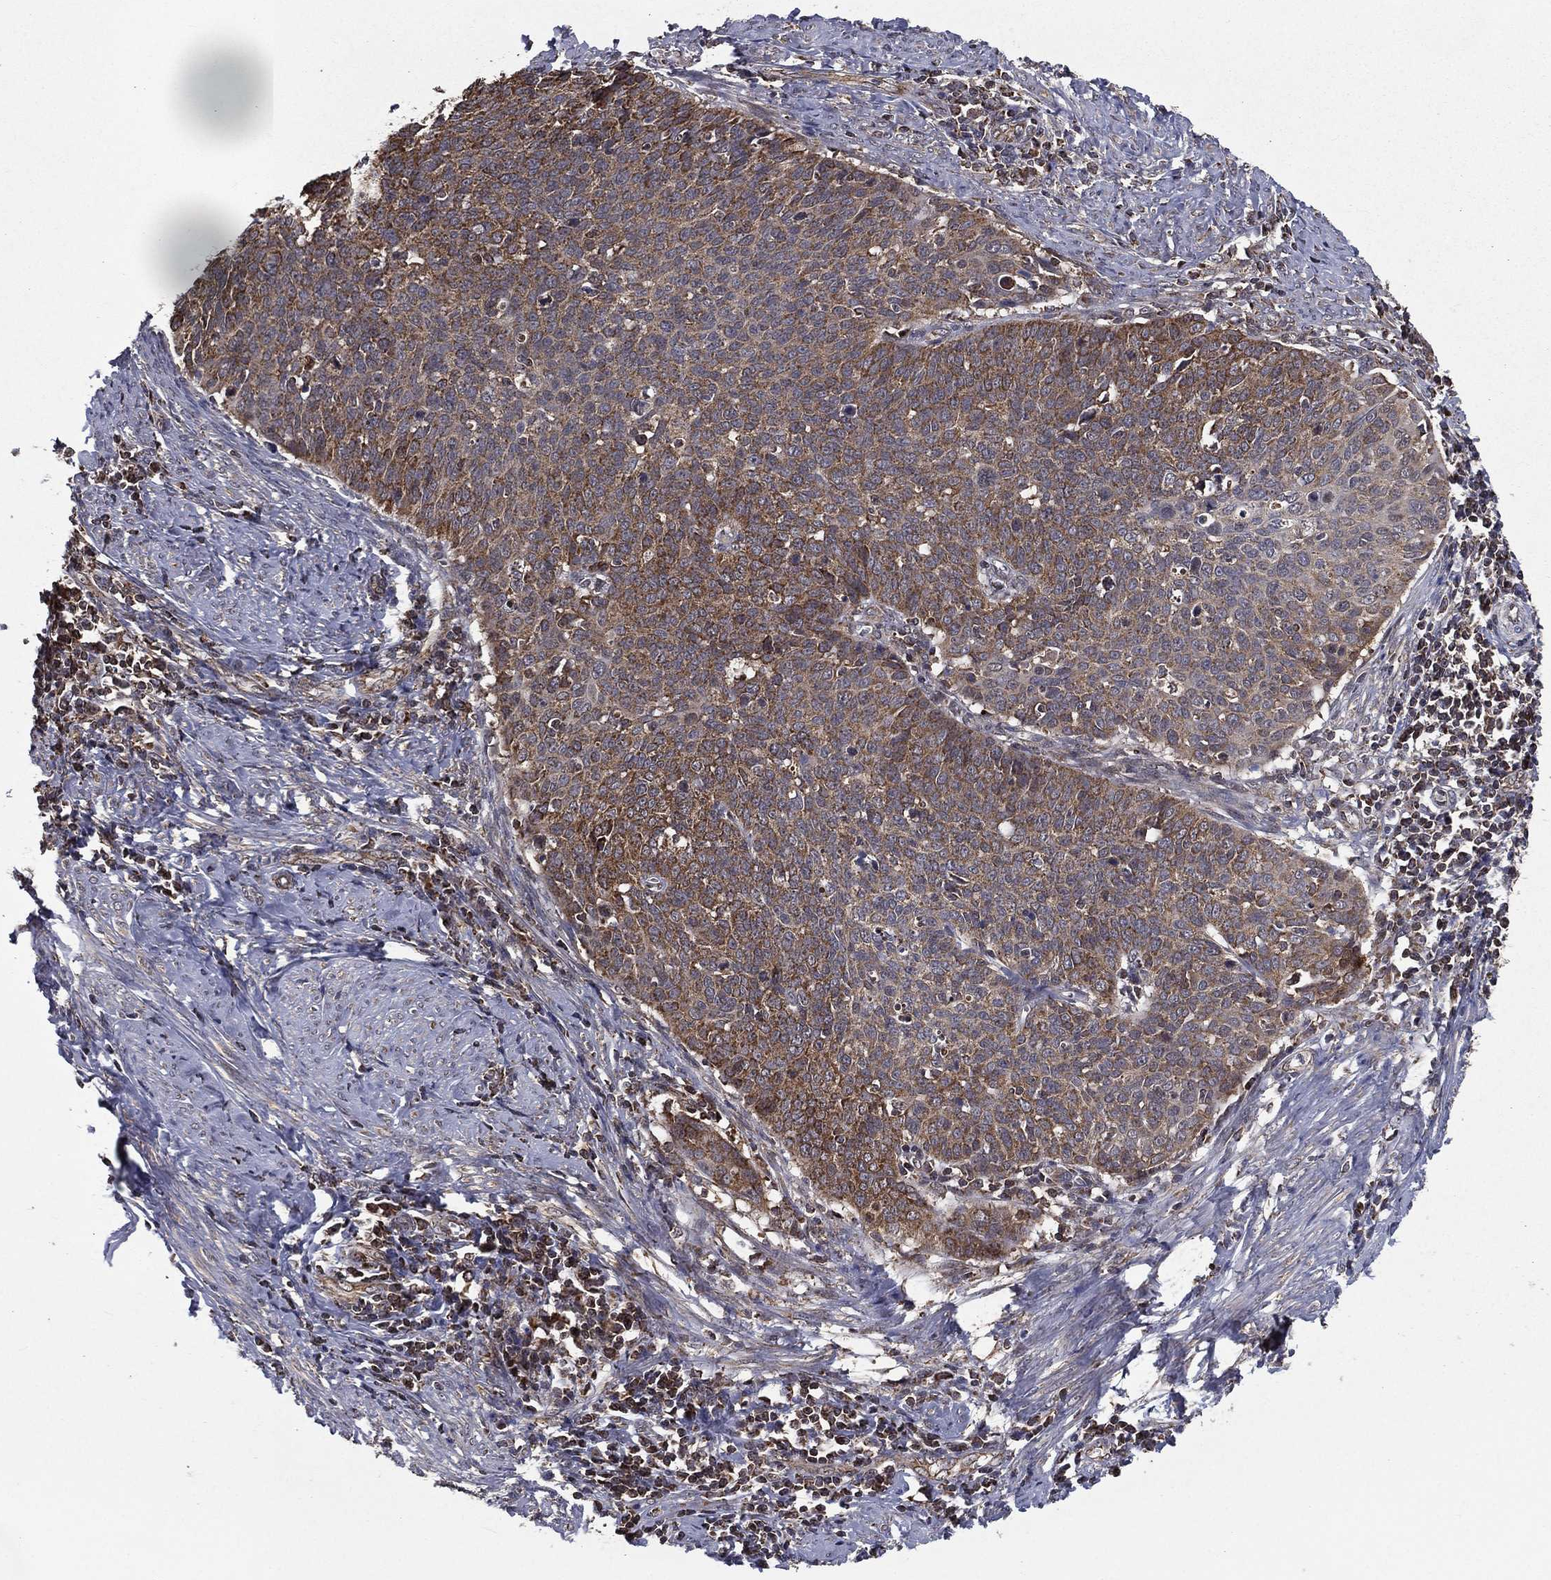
{"staining": {"intensity": "moderate", "quantity": ">75%", "location": "cytoplasmic/membranous"}, "tissue": "cervical cancer", "cell_type": "Tumor cells", "image_type": "cancer", "snomed": [{"axis": "morphology", "description": "Normal tissue, NOS"}, {"axis": "morphology", "description": "Squamous cell carcinoma, NOS"}, {"axis": "topography", "description": "Cervix"}], "caption": "Immunohistochemistry of human cervical cancer (squamous cell carcinoma) shows medium levels of moderate cytoplasmic/membranous positivity in approximately >75% of tumor cells.", "gene": "RIGI", "patient": {"sex": "female", "age": 39}}